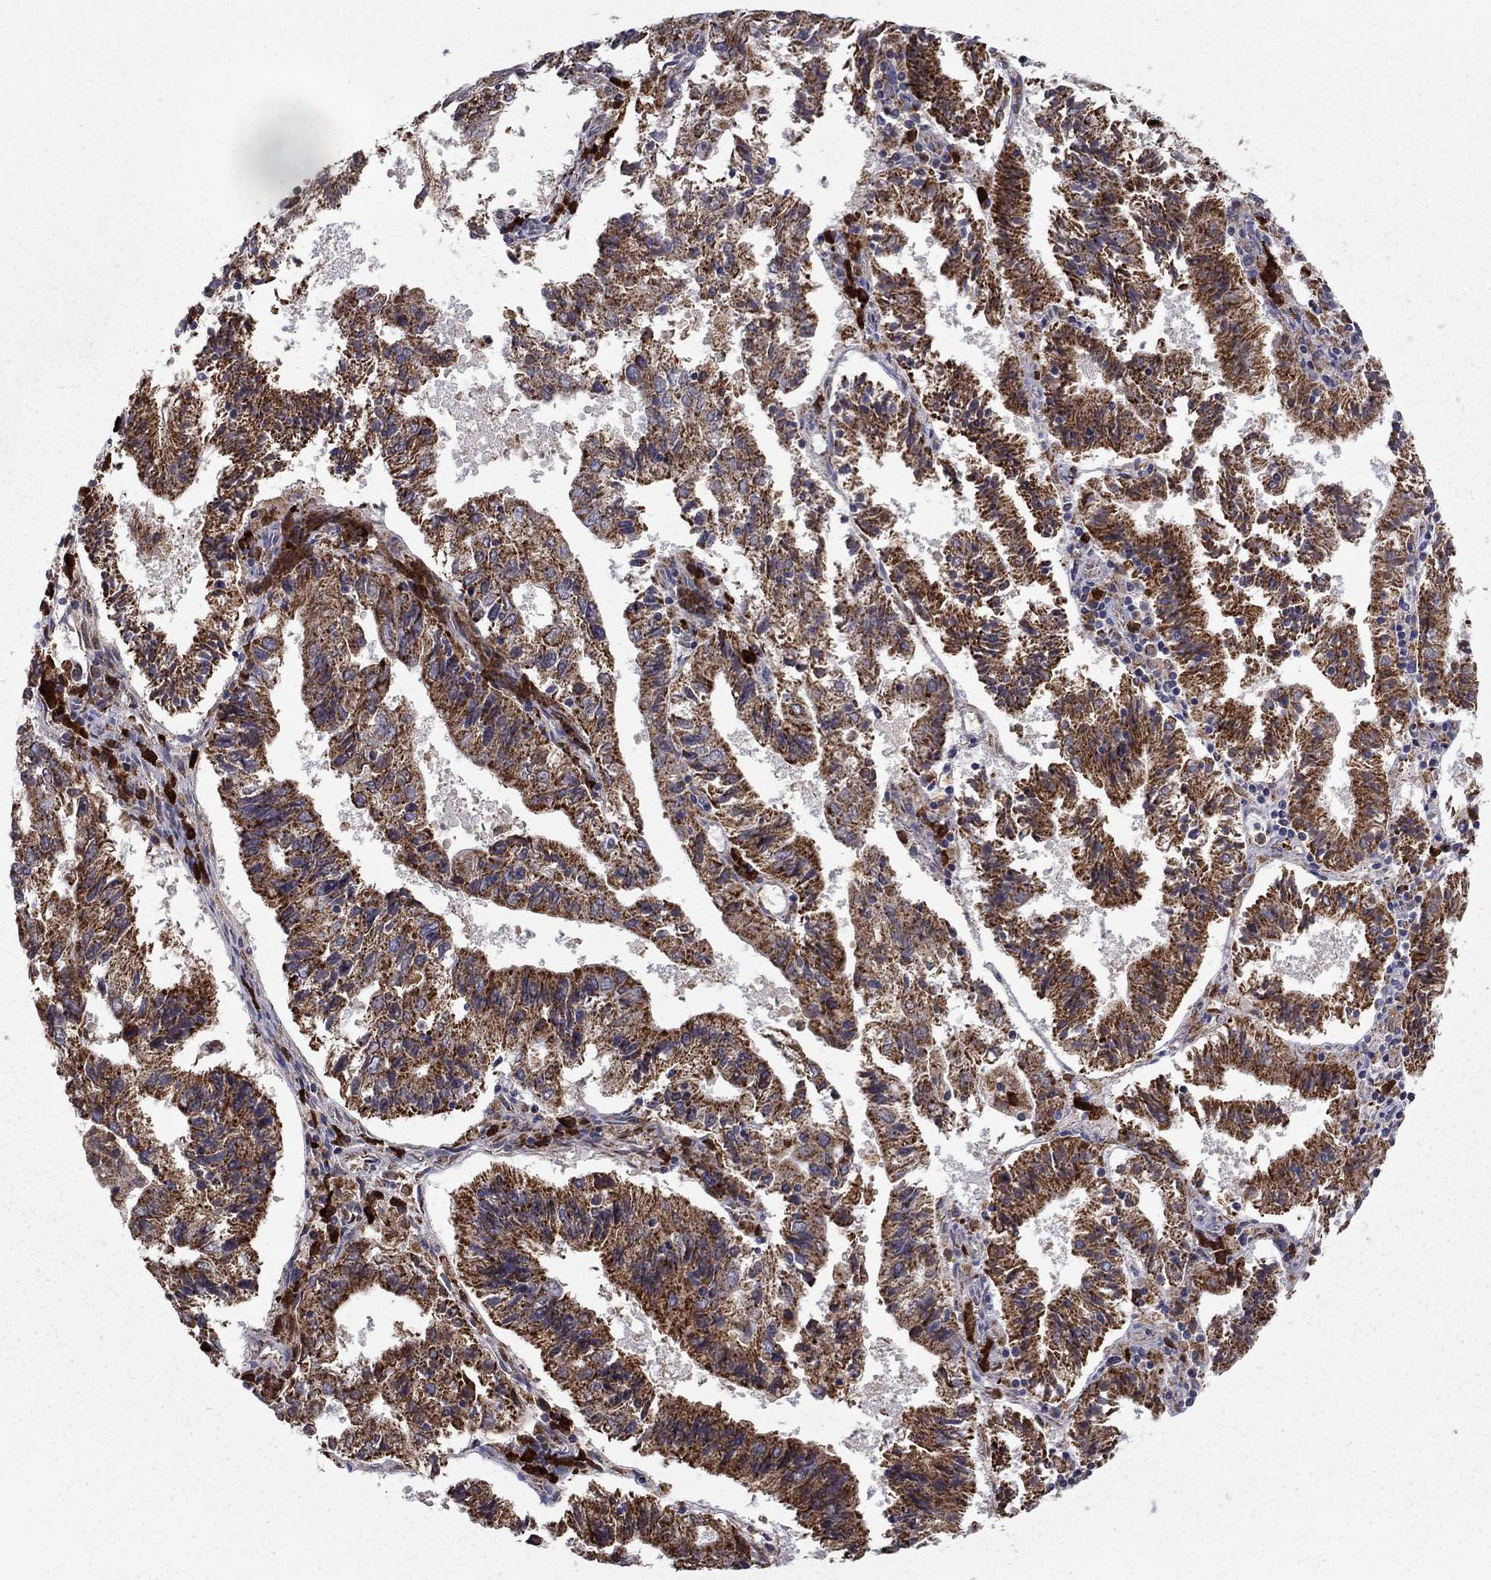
{"staining": {"intensity": "strong", "quantity": ">75%", "location": "cytoplasmic/membranous"}, "tissue": "endometrial cancer", "cell_type": "Tumor cells", "image_type": "cancer", "snomed": [{"axis": "morphology", "description": "Adenocarcinoma, NOS"}, {"axis": "topography", "description": "Endometrium"}], "caption": "A high-resolution photomicrograph shows immunohistochemistry staining of endometrial adenocarcinoma, which exhibits strong cytoplasmic/membranous positivity in approximately >75% of tumor cells.", "gene": "PRDX4", "patient": {"sex": "female", "age": 82}}